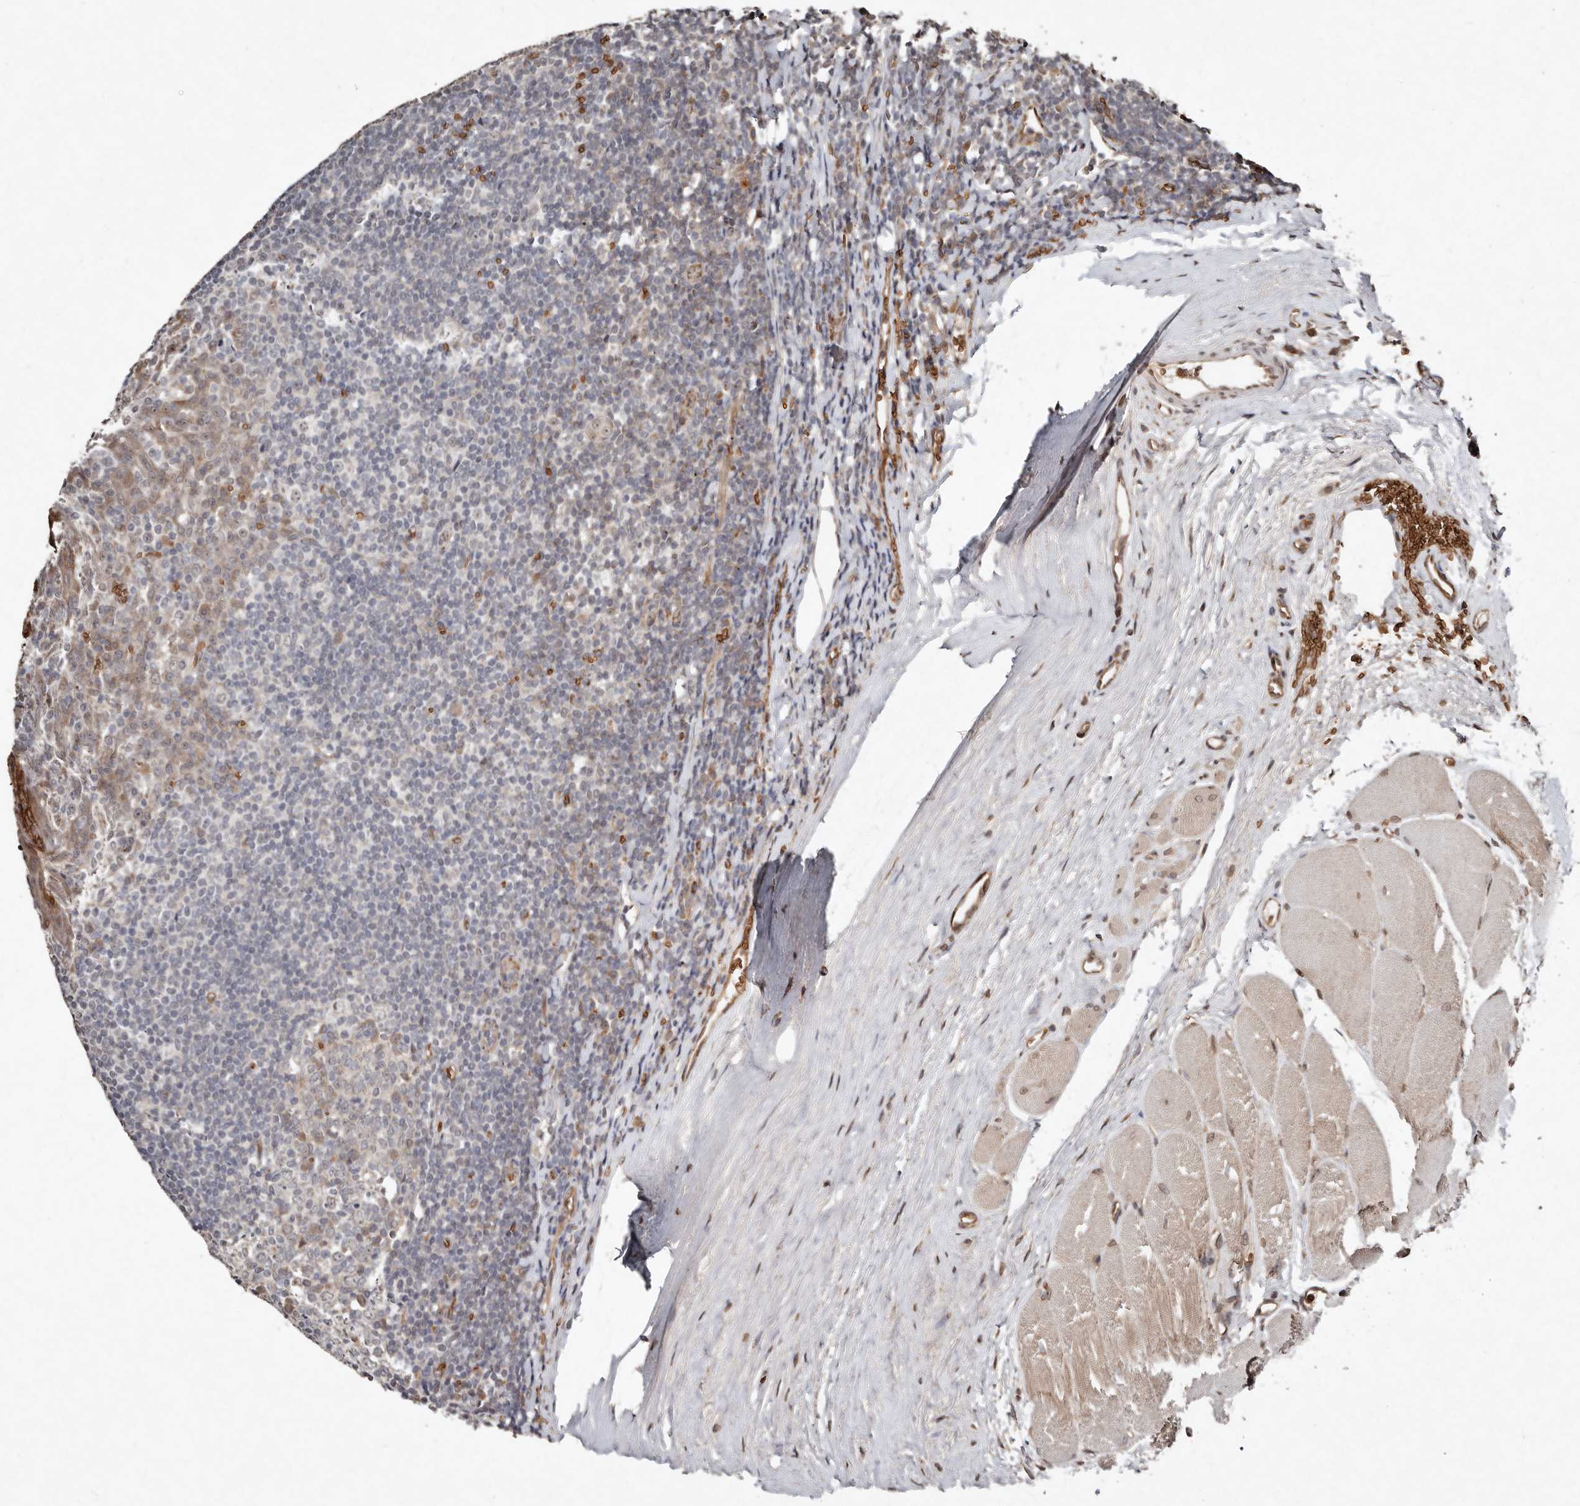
{"staining": {"intensity": "negative", "quantity": "none", "location": "none"}, "tissue": "tonsil", "cell_type": "Germinal center cells", "image_type": "normal", "snomed": [{"axis": "morphology", "description": "Normal tissue, NOS"}, {"axis": "topography", "description": "Tonsil"}], "caption": "A histopathology image of human tonsil is negative for staining in germinal center cells. The staining is performed using DAB brown chromogen with nuclei counter-stained in using hematoxylin.", "gene": "DIP2C", "patient": {"sex": "male", "age": 27}}